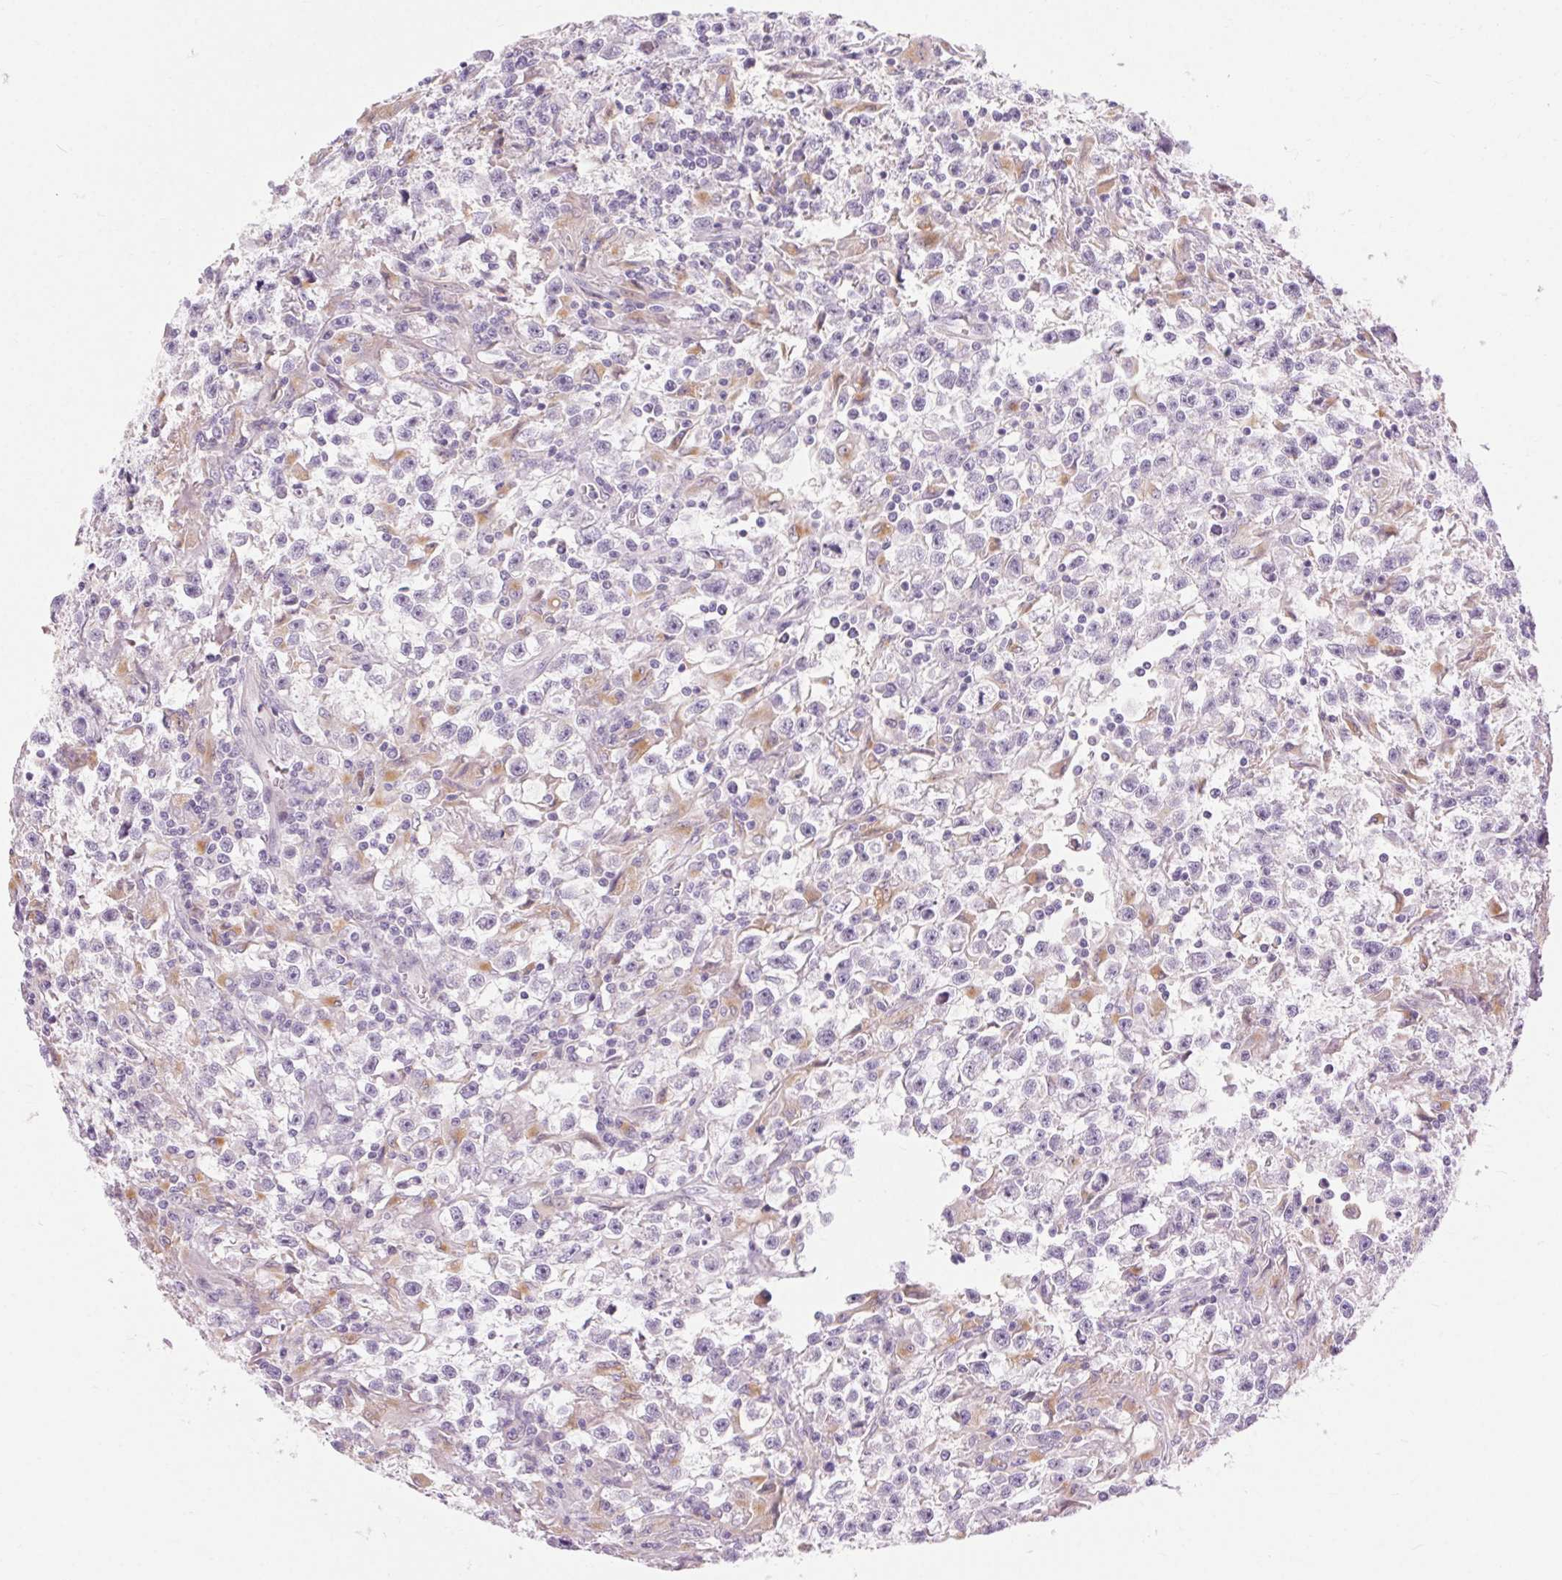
{"staining": {"intensity": "negative", "quantity": "none", "location": "none"}, "tissue": "testis cancer", "cell_type": "Tumor cells", "image_type": "cancer", "snomed": [{"axis": "morphology", "description": "Seminoma, NOS"}, {"axis": "topography", "description": "Testis"}], "caption": "Immunohistochemistry histopathology image of human testis cancer stained for a protein (brown), which demonstrates no positivity in tumor cells.", "gene": "TM6SF1", "patient": {"sex": "male", "age": 31}}